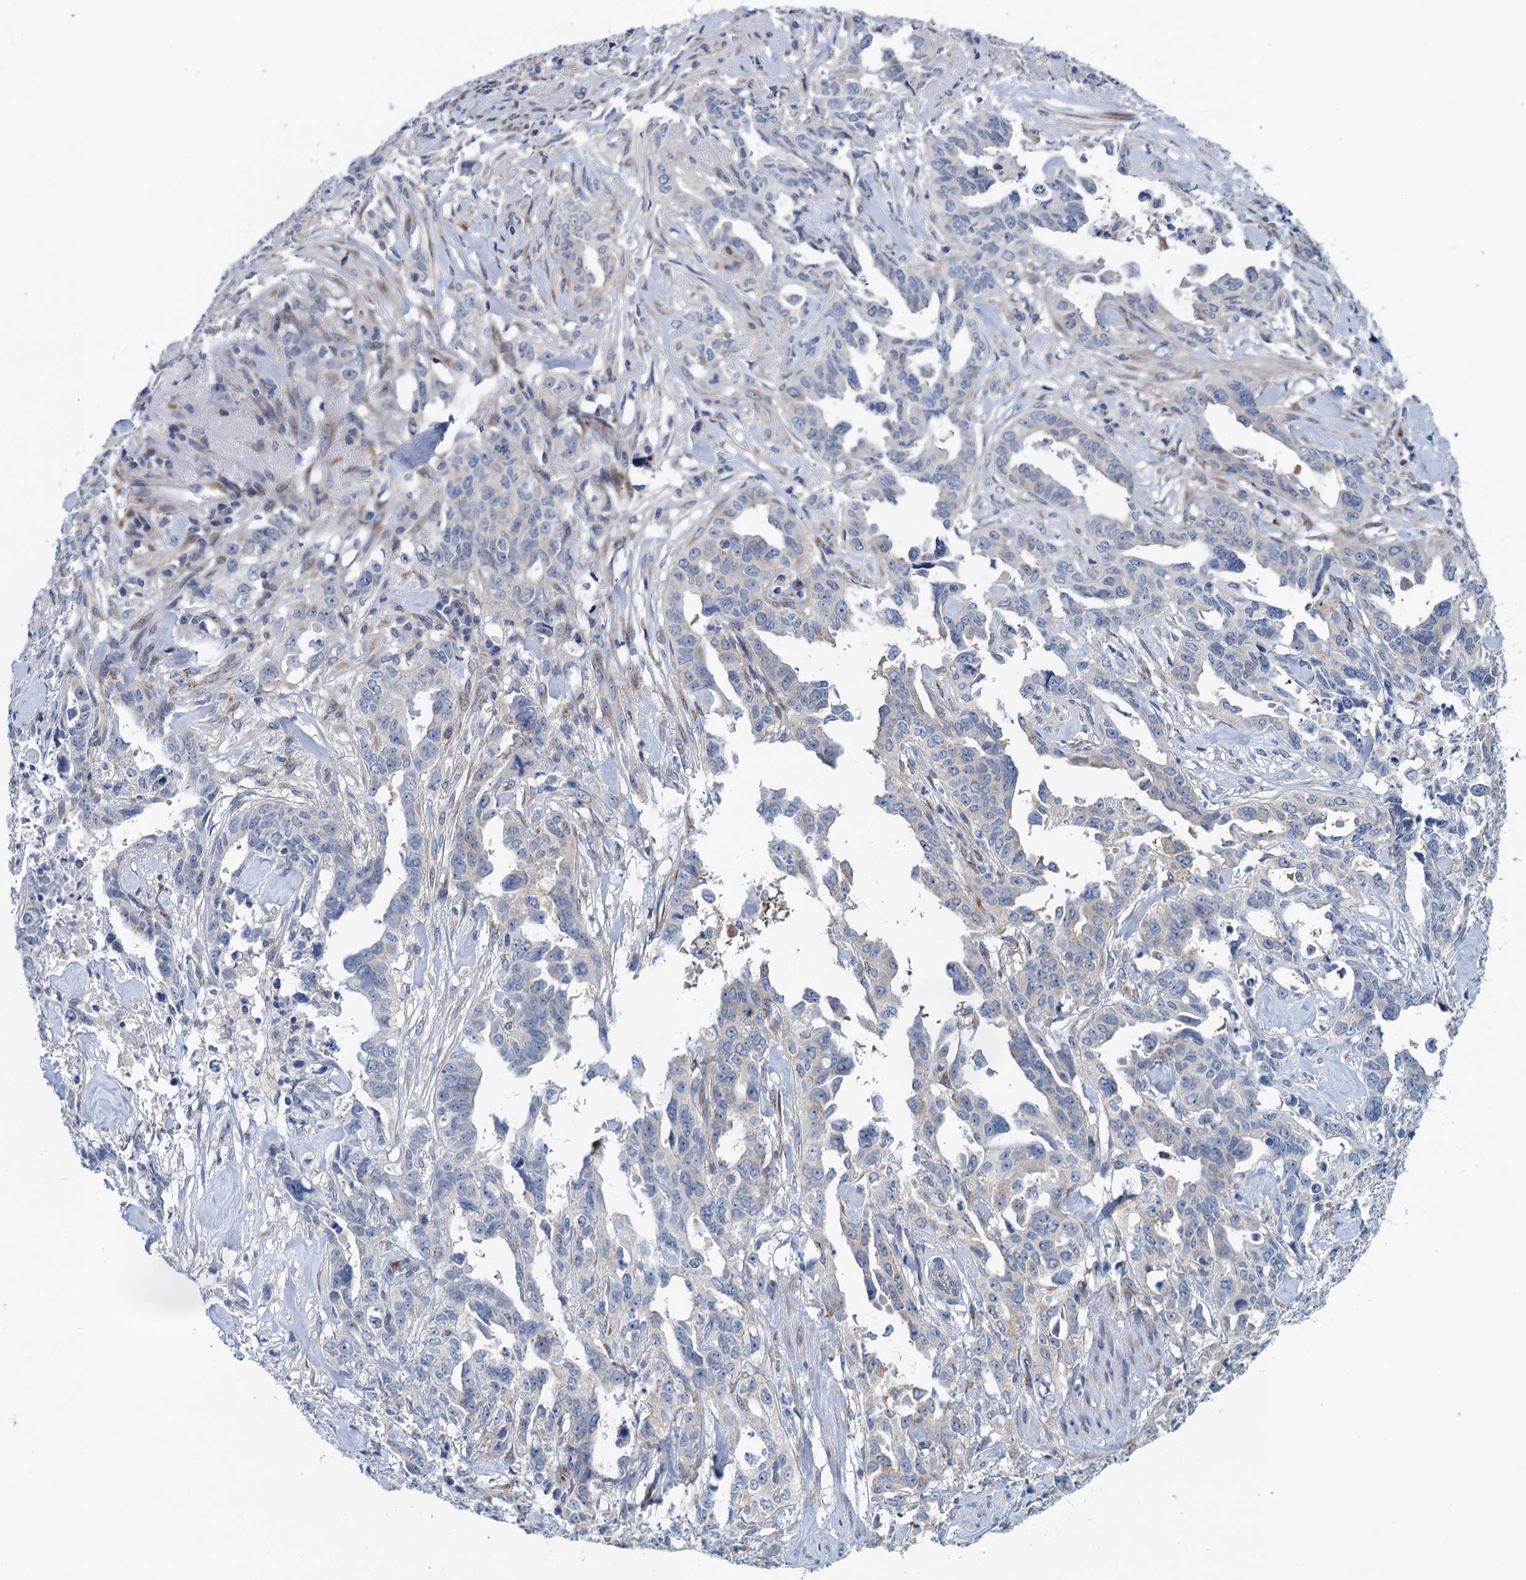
{"staining": {"intensity": "negative", "quantity": "none", "location": "none"}, "tissue": "endometrial cancer", "cell_type": "Tumor cells", "image_type": "cancer", "snomed": [{"axis": "morphology", "description": "Adenocarcinoma, NOS"}, {"axis": "topography", "description": "Endometrium"}], "caption": "Human endometrial adenocarcinoma stained for a protein using IHC shows no expression in tumor cells.", "gene": "NBEA", "patient": {"sex": "female", "age": 65}}